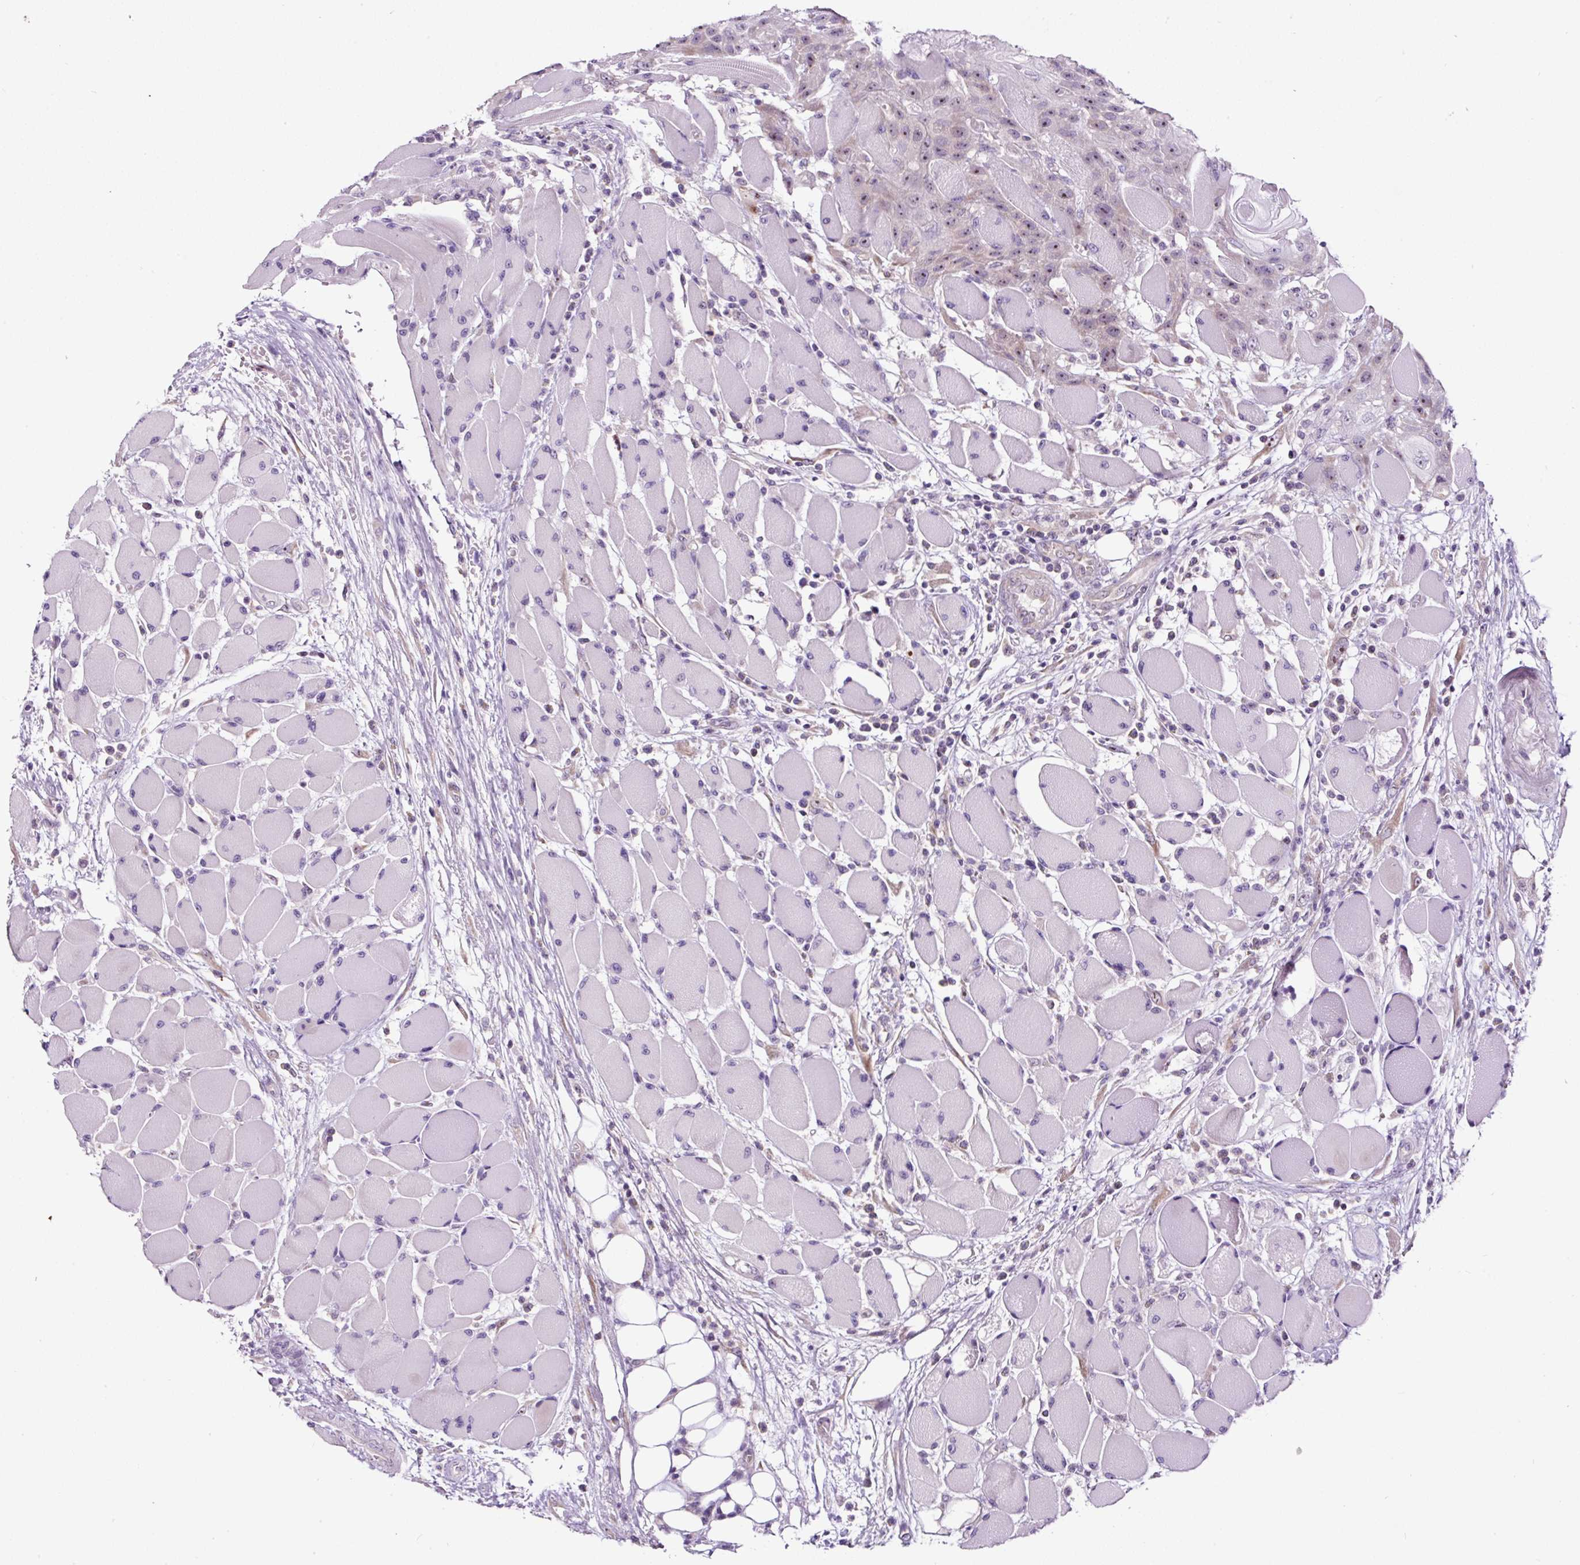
{"staining": {"intensity": "weak", "quantity": "<25%", "location": "nuclear"}, "tissue": "head and neck cancer", "cell_type": "Tumor cells", "image_type": "cancer", "snomed": [{"axis": "morphology", "description": "Squamous cell carcinoma, NOS"}, {"axis": "topography", "description": "Head-Neck"}], "caption": "Immunohistochemistry micrograph of head and neck squamous cell carcinoma stained for a protein (brown), which shows no expression in tumor cells. The staining is performed using DAB (3,3'-diaminobenzidine) brown chromogen with nuclei counter-stained in using hematoxylin.", "gene": "NOM1", "patient": {"sex": "female", "age": 43}}